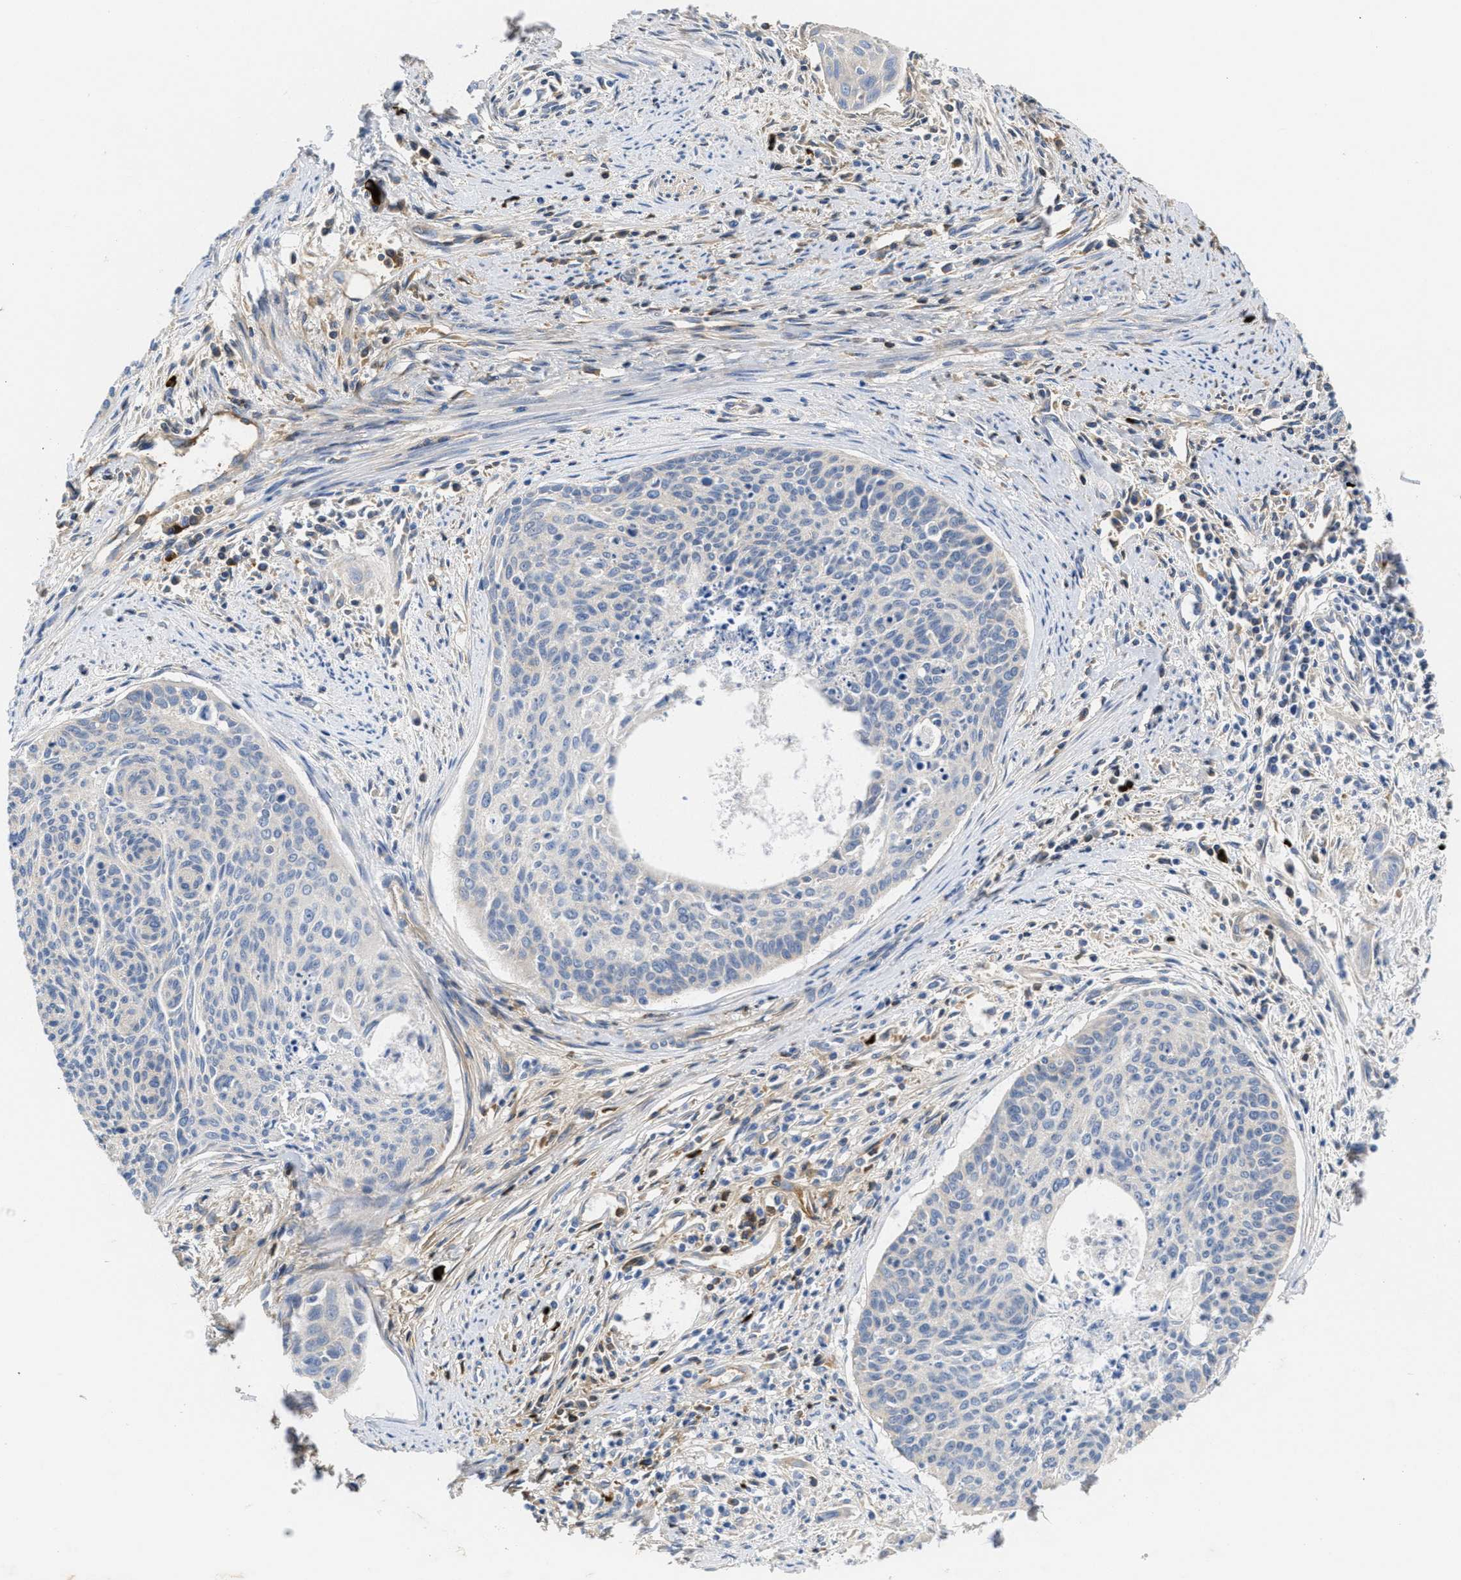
{"staining": {"intensity": "negative", "quantity": "none", "location": "none"}, "tissue": "cervical cancer", "cell_type": "Tumor cells", "image_type": "cancer", "snomed": [{"axis": "morphology", "description": "Squamous cell carcinoma, NOS"}, {"axis": "topography", "description": "Cervix"}], "caption": "This is an immunohistochemistry photomicrograph of human cervical squamous cell carcinoma. There is no positivity in tumor cells.", "gene": "GALK1", "patient": {"sex": "female", "age": 55}}